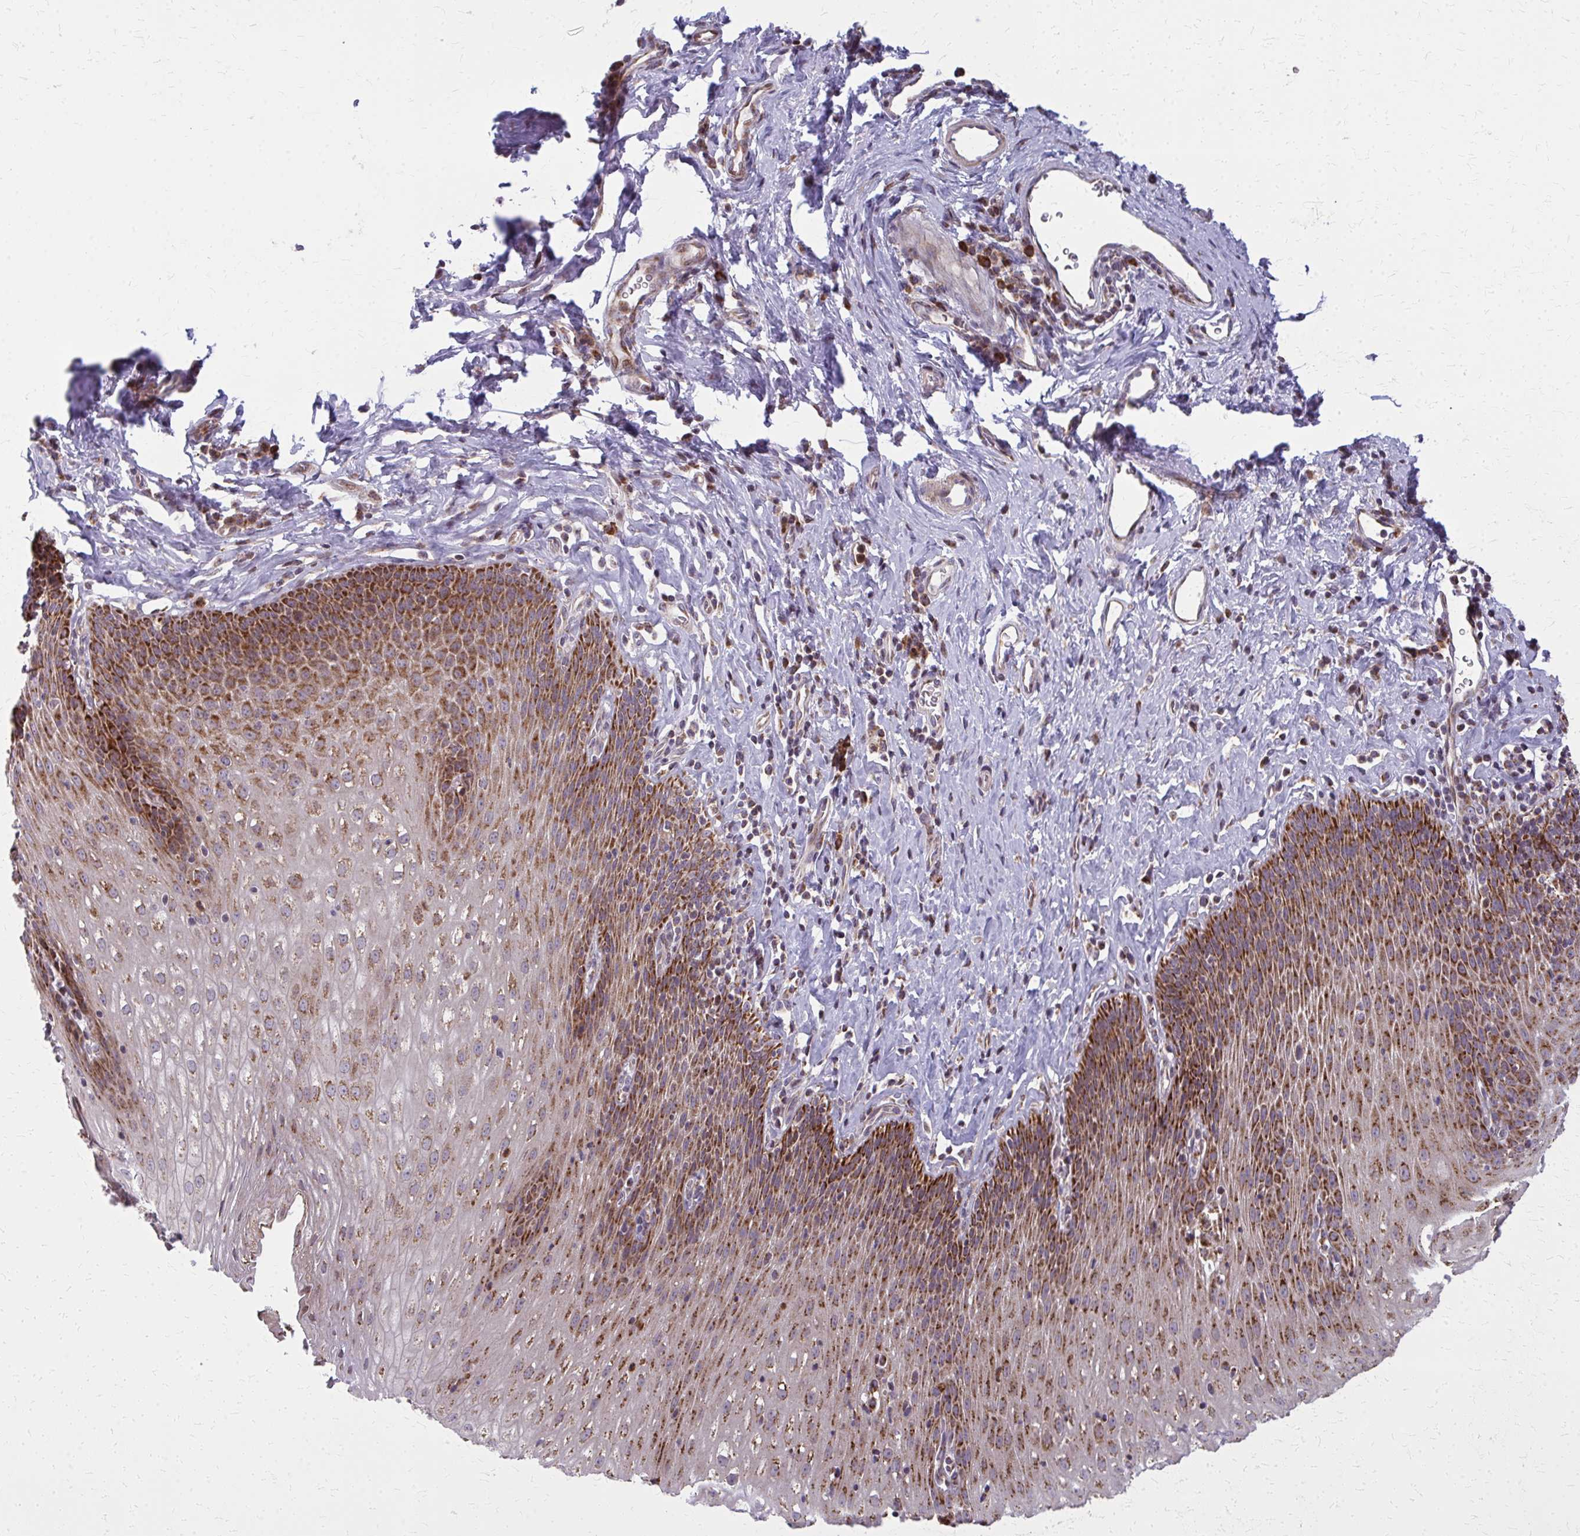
{"staining": {"intensity": "strong", "quantity": "25%-75%", "location": "cytoplasmic/membranous"}, "tissue": "esophagus", "cell_type": "Squamous epithelial cells", "image_type": "normal", "snomed": [{"axis": "morphology", "description": "Normal tissue, NOS"}, {"axis": "topography", "description": "Esophagus"}], "caption": "Immunohistochemical staining of normal human esophagus exhibits 25%-75% levels of strong cytoplasmic/membranous protein staining in approximately 25%-75% of squamous epithelial cells. (brown staining indicates protein expression, while blue staining denotes nuclei).", "gene": "MCCC1", "patient": {"sex": "female", "age": 61}}